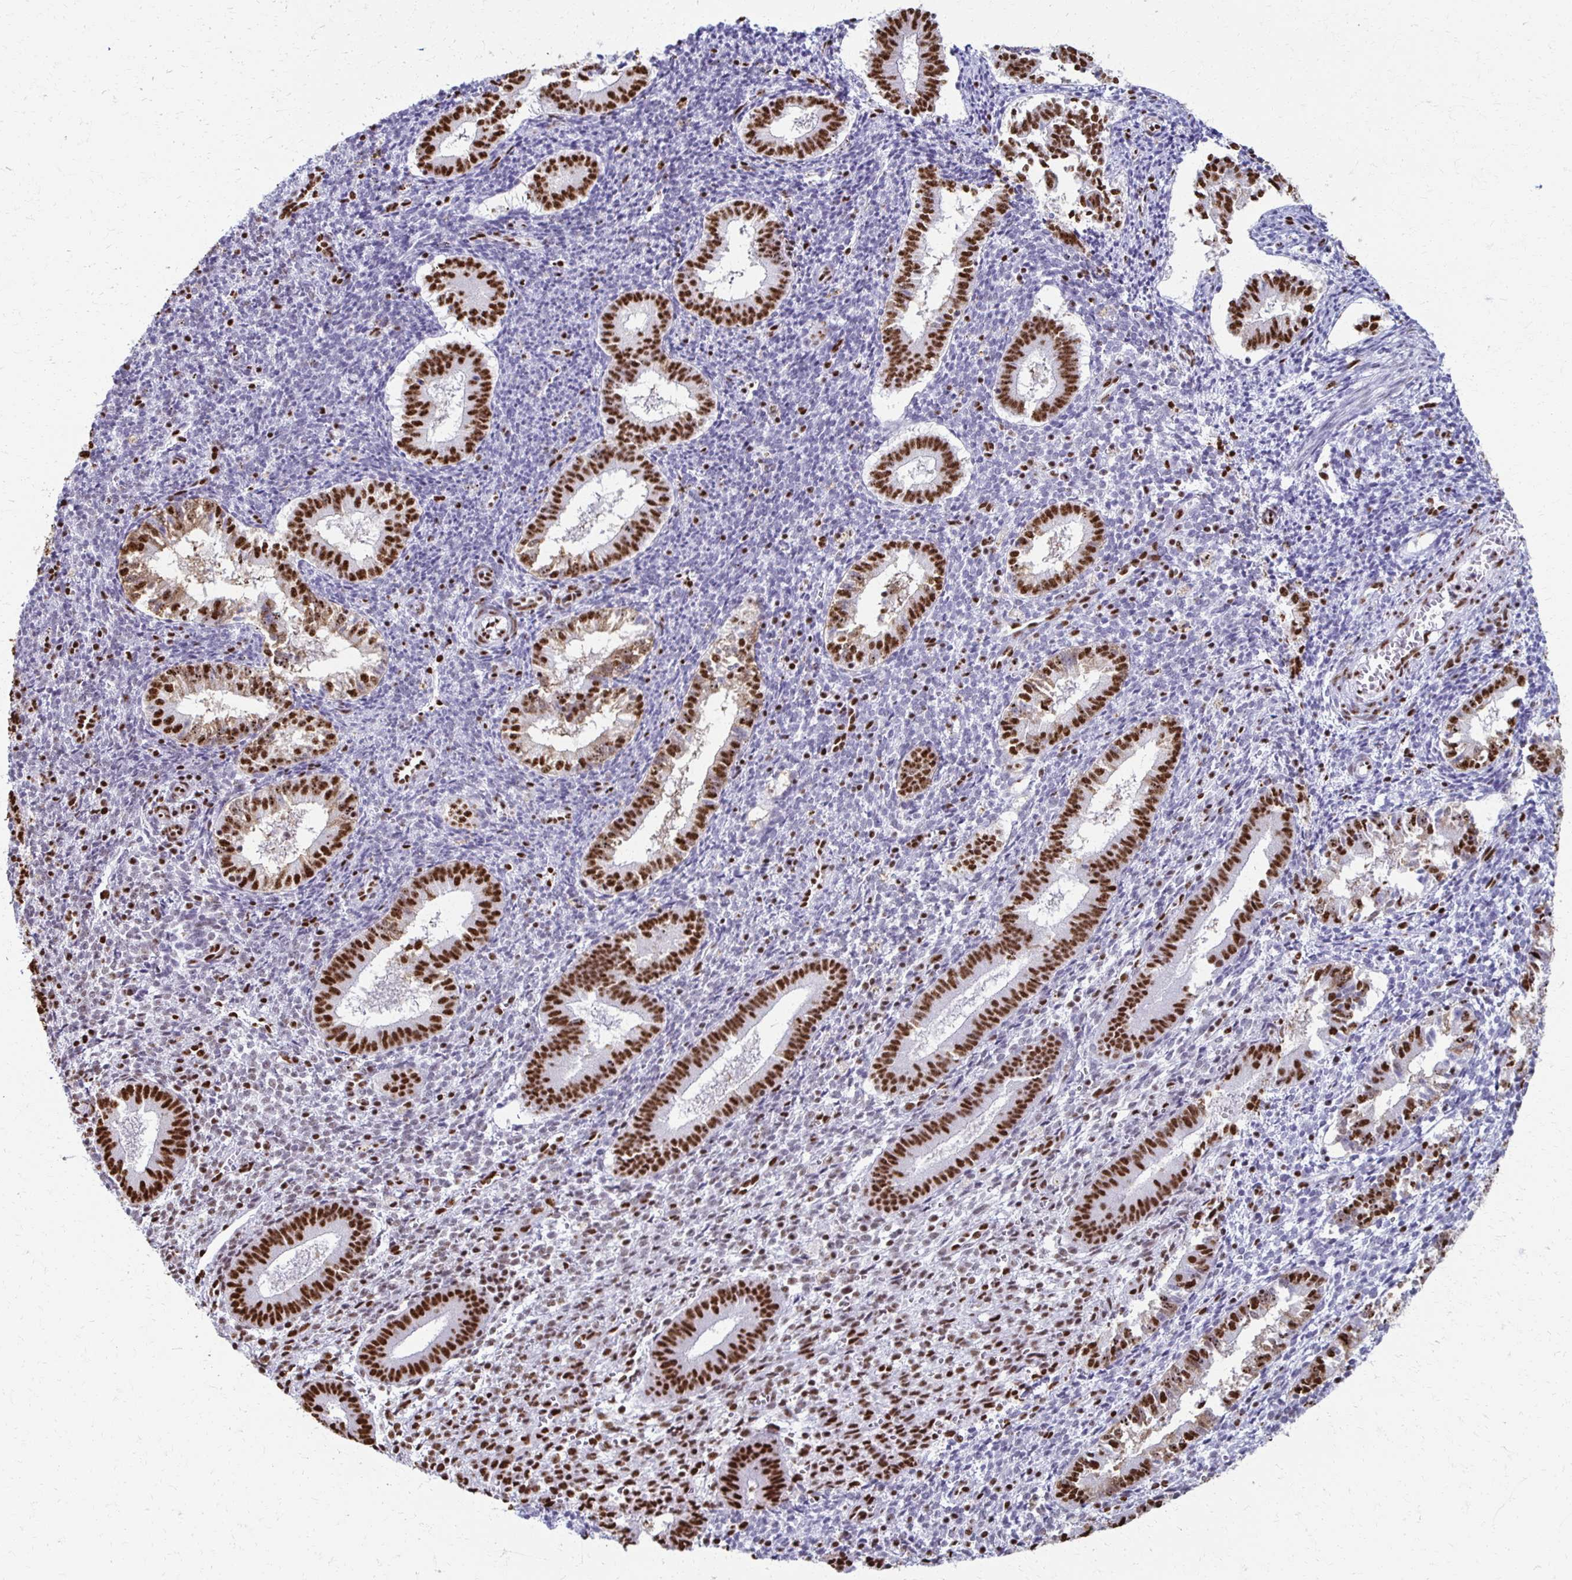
{"staining": {"intensity": "strong", "quantity": "<25%", "location": "nuclear"}, "tissue": "endometrium", "cell_type": "Cells in endometrial stroma", "image_type": "normal", "snomed": [{"axis": "morphology", "description": "Normal tissue, NOS"}, {"axis": "topography", "description": "Endometrium"}], "caption": "Immunohistochemical staining of unremarkable human endometrium reveals <25% levels of strong nuclear protein staining in about <25% of cells in endometrial stroma.", "gene": "NONO", "patient": {"sex": "female", "age": 25}}